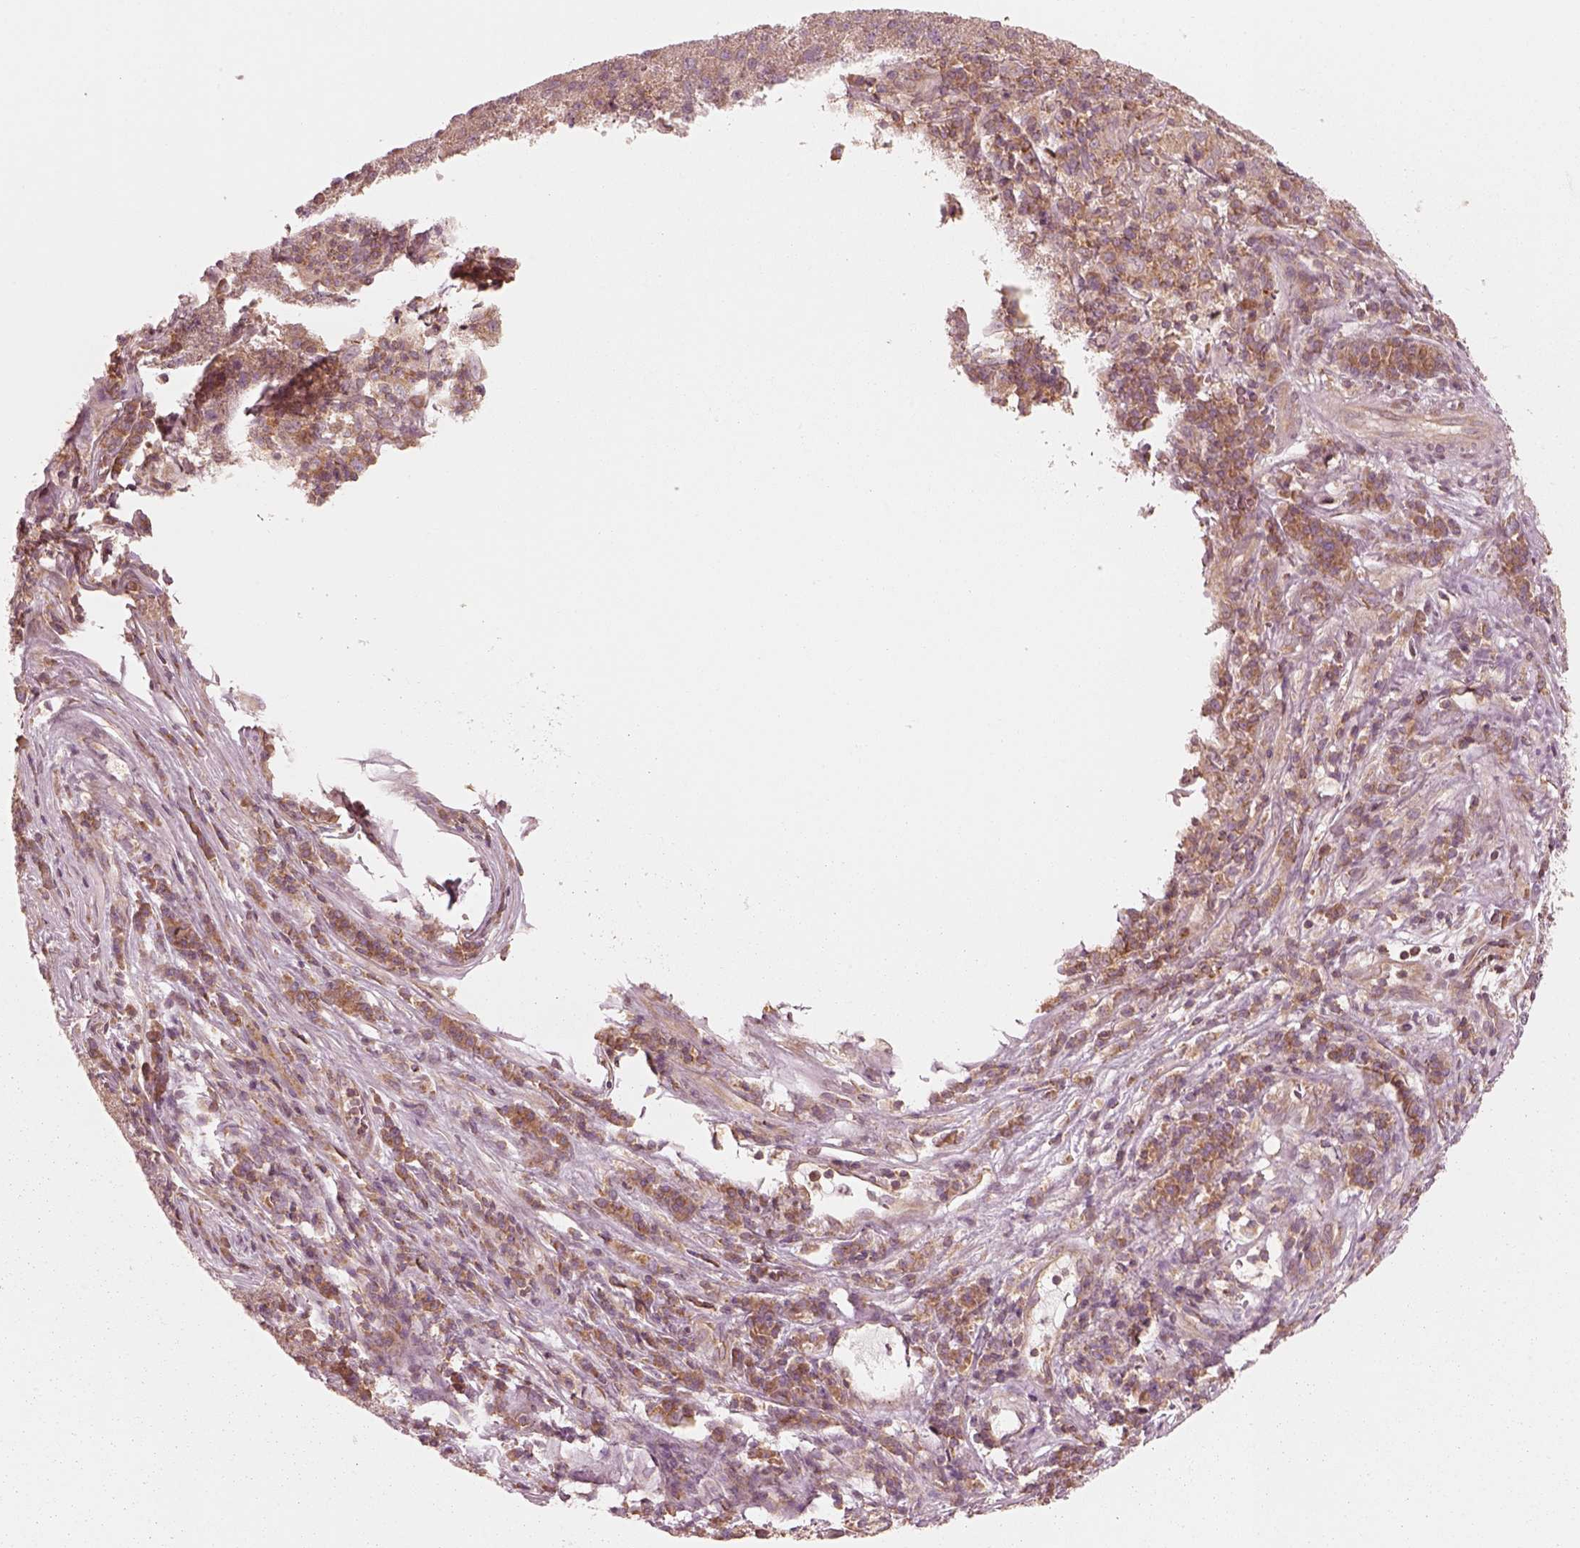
{"staining": {"intensity": "weak", "quantity": ">75%", "location": "cytoplasmic/membranous"}, "tissue": "liver cancer", "cell_type": "Tumor cells", "image_type": "cancer", "snomed": [{"axis": "morphology", "description": "Carcinoma, Hepatocellular, NOS"}, {"axis": "topography", "description": "Liver"}], "caption": "A brown stain highlights weak cytoplasmic/membranous positivity of a protein in hepatocellular carcinoma (liver) tumor cells.", "gene": "CNOT2", "patient": {"sex": "female", "age": 60}}